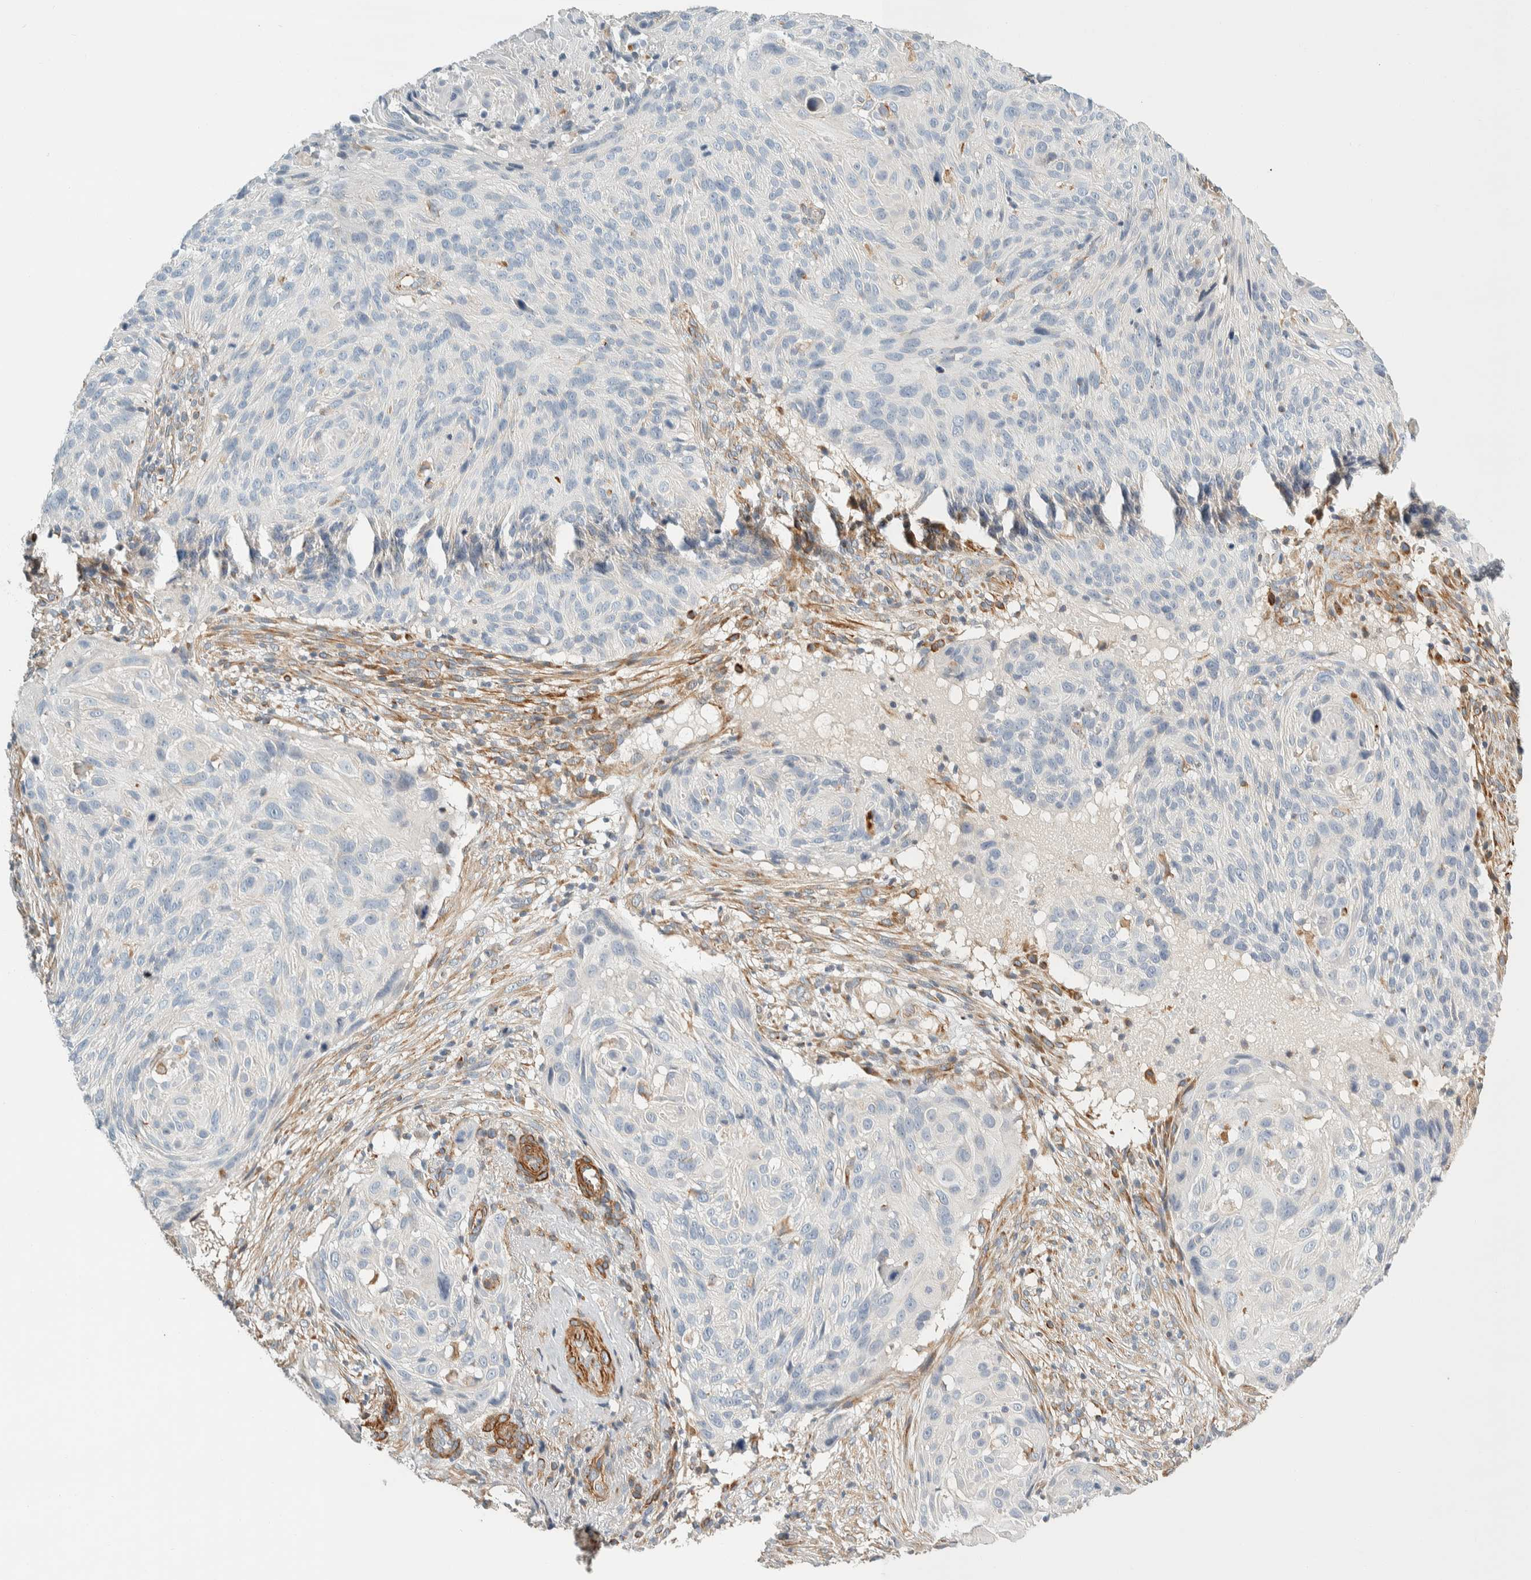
{"staining": {"intensity": "negative", "quantity": "none", "location": "none"}, "tissue": "cervical cancer", "cell_type": "Tumor cells", "image_type": "cancer", "snomed": [{"axis": "morphology", "description": "Squamous cell carcinoma, NOS"}, {"axis": "topography", "description": "Cervix"}], "caption": "This is a micrograph of IHC staining of cervical cancer (squamous cell carcinoma), which shows no staining in tumor cells.", "gene": "CDR2", "patient": {"sex": "female", "age": 74}}